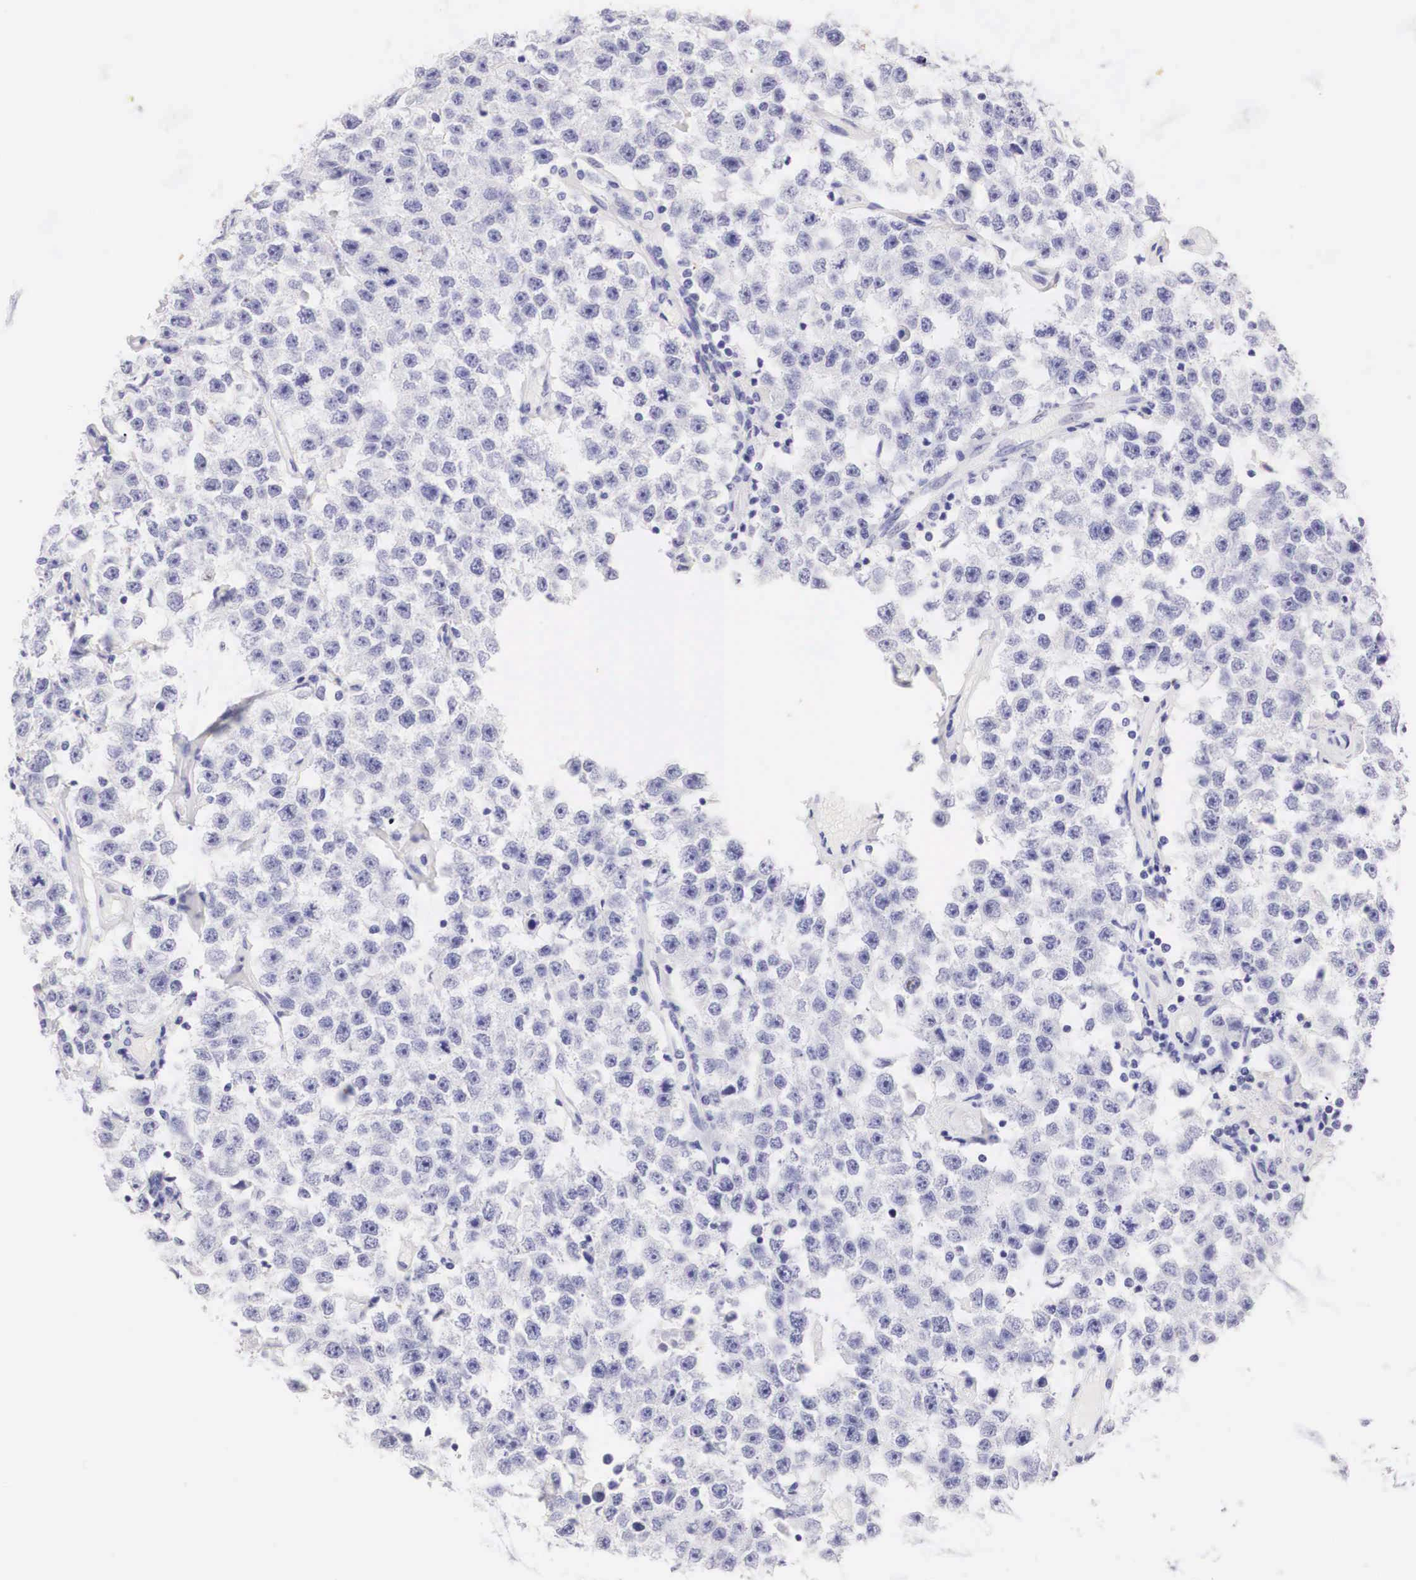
{"staining": {"intensity": "negative", "quantity": "none", "location": "none"}, "tissue": "testis cancer", "cell_type": "Tumor cells", "image_type": "cancer", "snomed": [{"axis": "morphology", "description": "Seminoma, NOS"}, {"axis": "topography", "description": "Testis"}], "caption": "Tumor cells show no significant staining in testis cancer.", "gene": "ERBB2", "patient": {"sex": "male", "age": 52}}